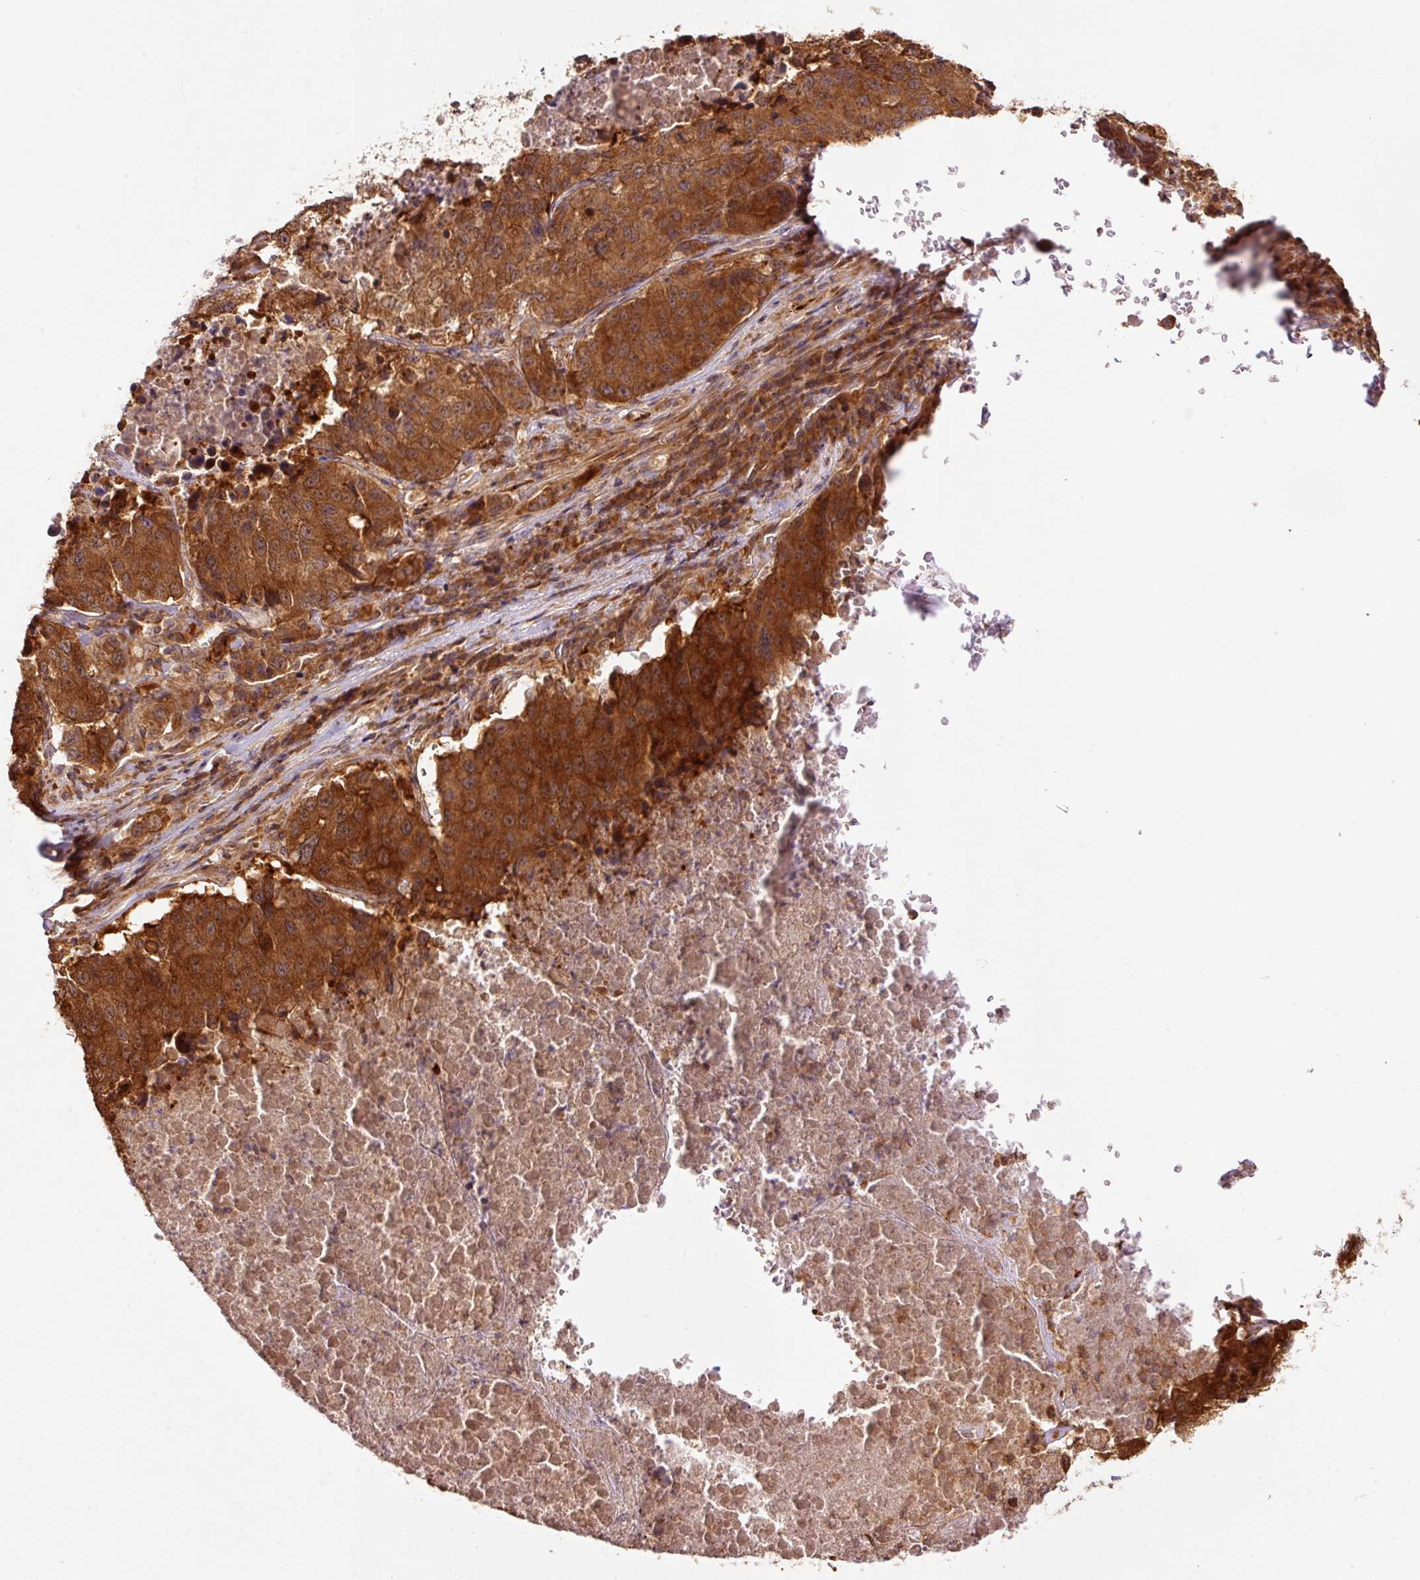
{"staining": {"intensity": "strong", "quantity": ">75%", "location": "cytoplasmic/membranous"}, "tissue": "stomach cancer", "cell_type": "Tumor cells", "image_type": "cancer", "snomed": [{"axis": "morphology", "description": "Adenocarcinoma, NOS"}, {"axis": "topography", "description": "Stomach"}], "caption": "Stomach cancer (adenocarcinoma) stained for a protein reveals strong cytoplasmic/membranous positivity in tumor cells.", "gene": "PDAP1", "patient": {"sex": "male", "age": 71}}